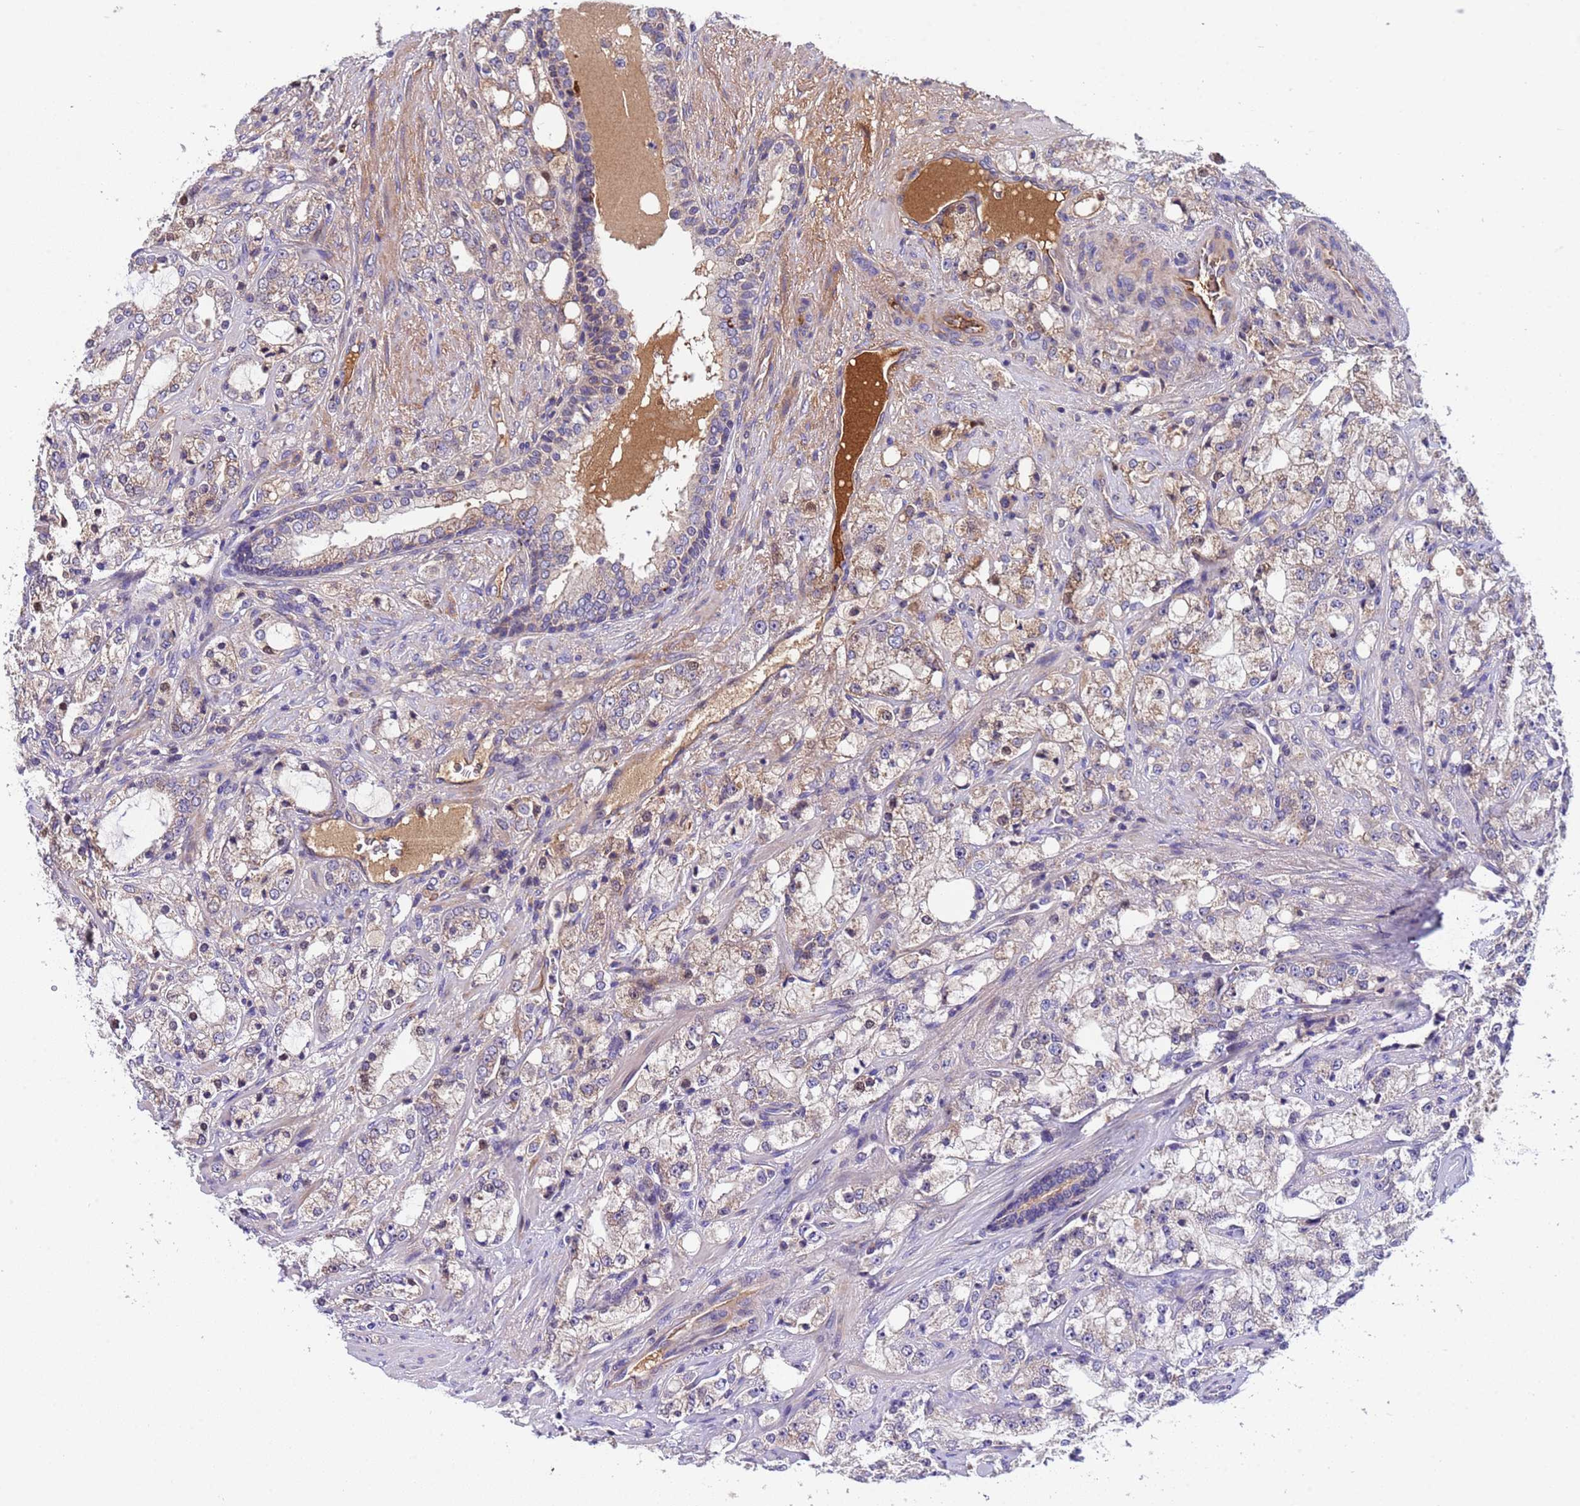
{"staining": {"intensity": "weak", "quantity": "<25%", "location": "cytoplasmic/membranous"}, "tissue": "prostate cancer", "cell_type": "Tumor cells", "image_type": "cancer", "snomed": [{"axis": "morphology", "description": "Adenocarcinoma, High grade"}, {"axis": "topography", "description": "Prostate"}], "caption": "Prostate cancer stained for a protein using IHC demonstrates no staining tumor cells.", "gene": "PARP16", "patient": {"sex": "male", "age": 64}}